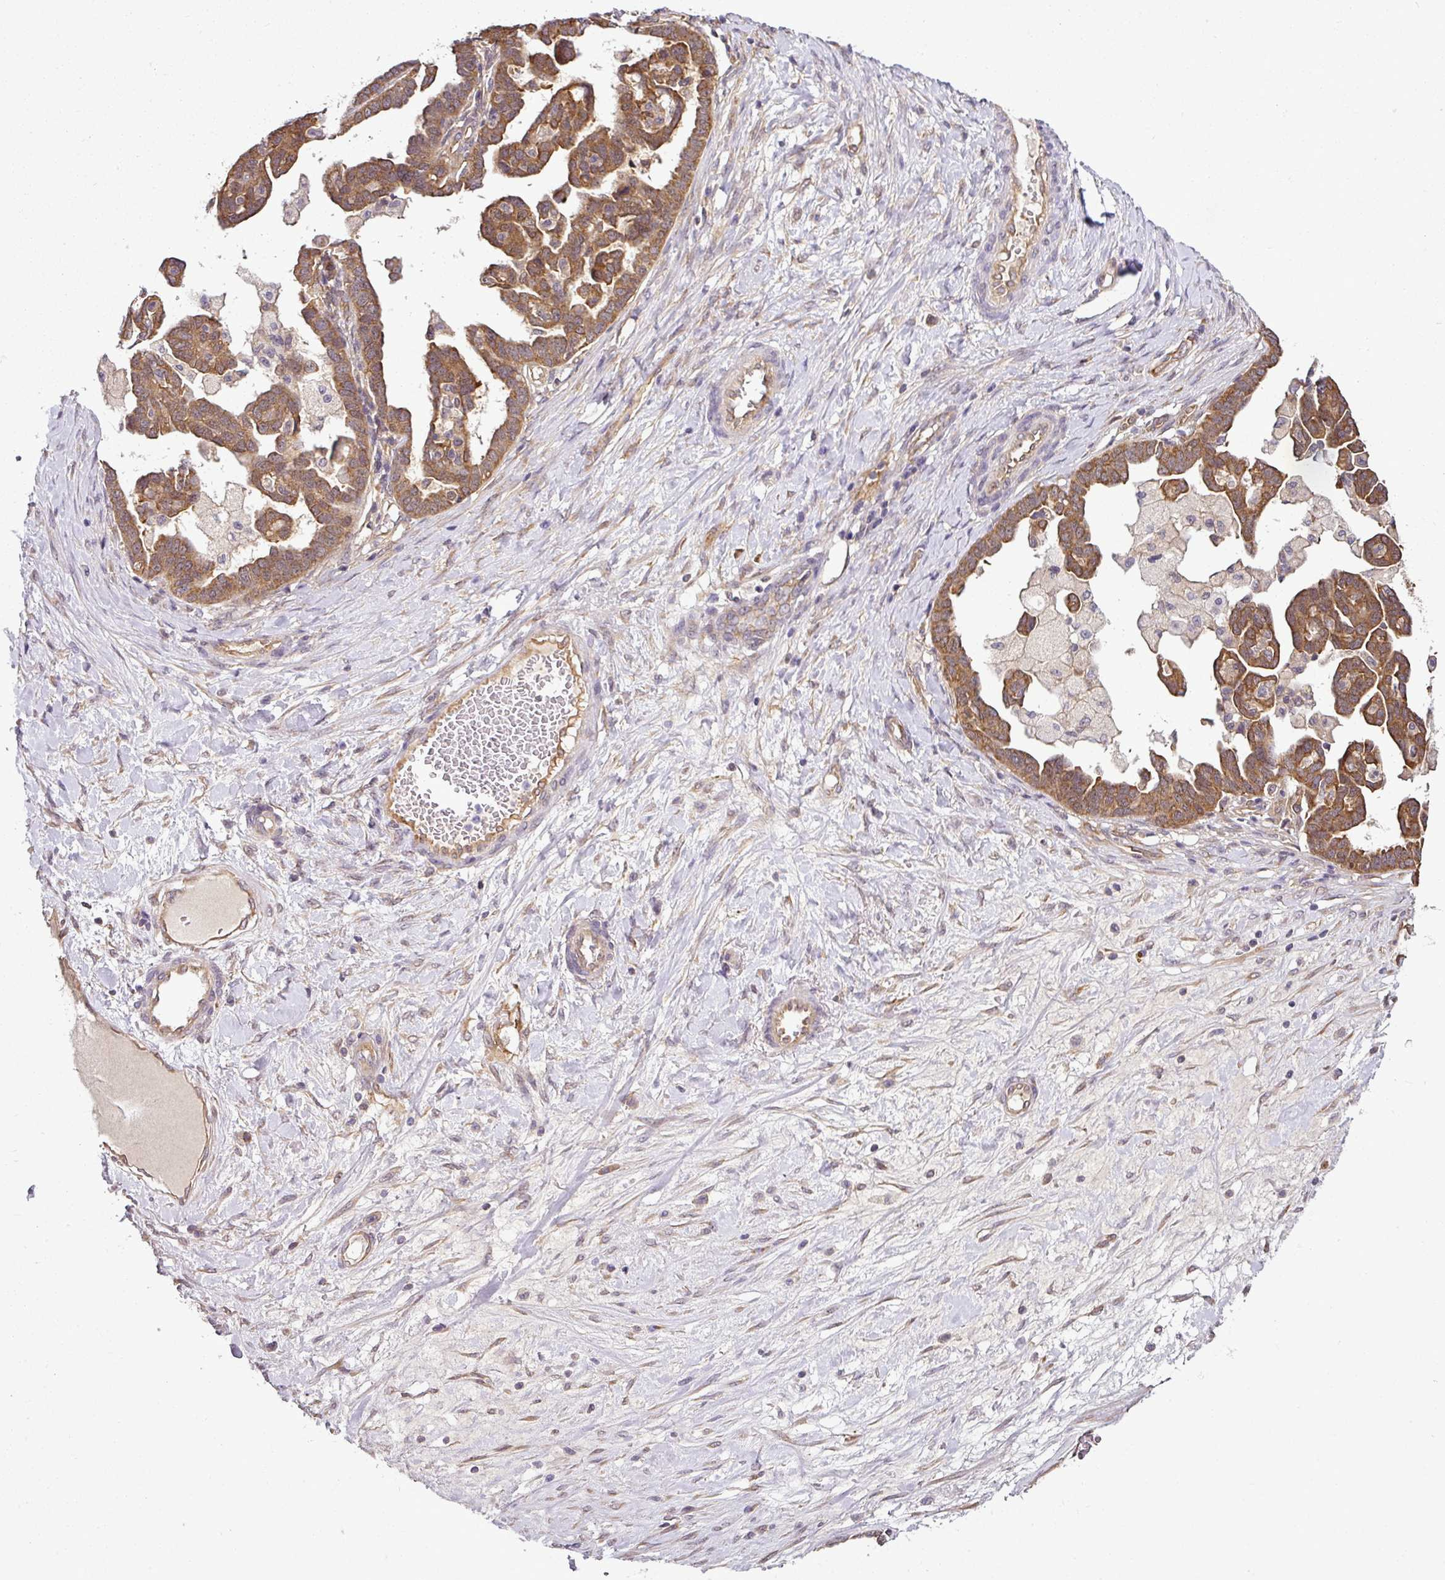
{"staining": {"intensity": "strong", "quantity": ">75%", "location": "cytoplasmic/membranous"}, "tissue": "ovarian cancer", "cell_type": "Tumor cells", "image_type": "cancer", "snomed": [{"axis": "morphology", "description": "Cystadenocarcinoma, serous, NOS"}, {"axis": "topography", "description": "Ovary"}], "caption": "Human ovarian cancer (serous cystadenocarcinoma) stained with a brown dye exhibits strong cytoplasmic/membranous positive staining in approximately >75% of tumor cells.", "gene": "RBM4B", "patient": {"sex": "female", "age": 54}}